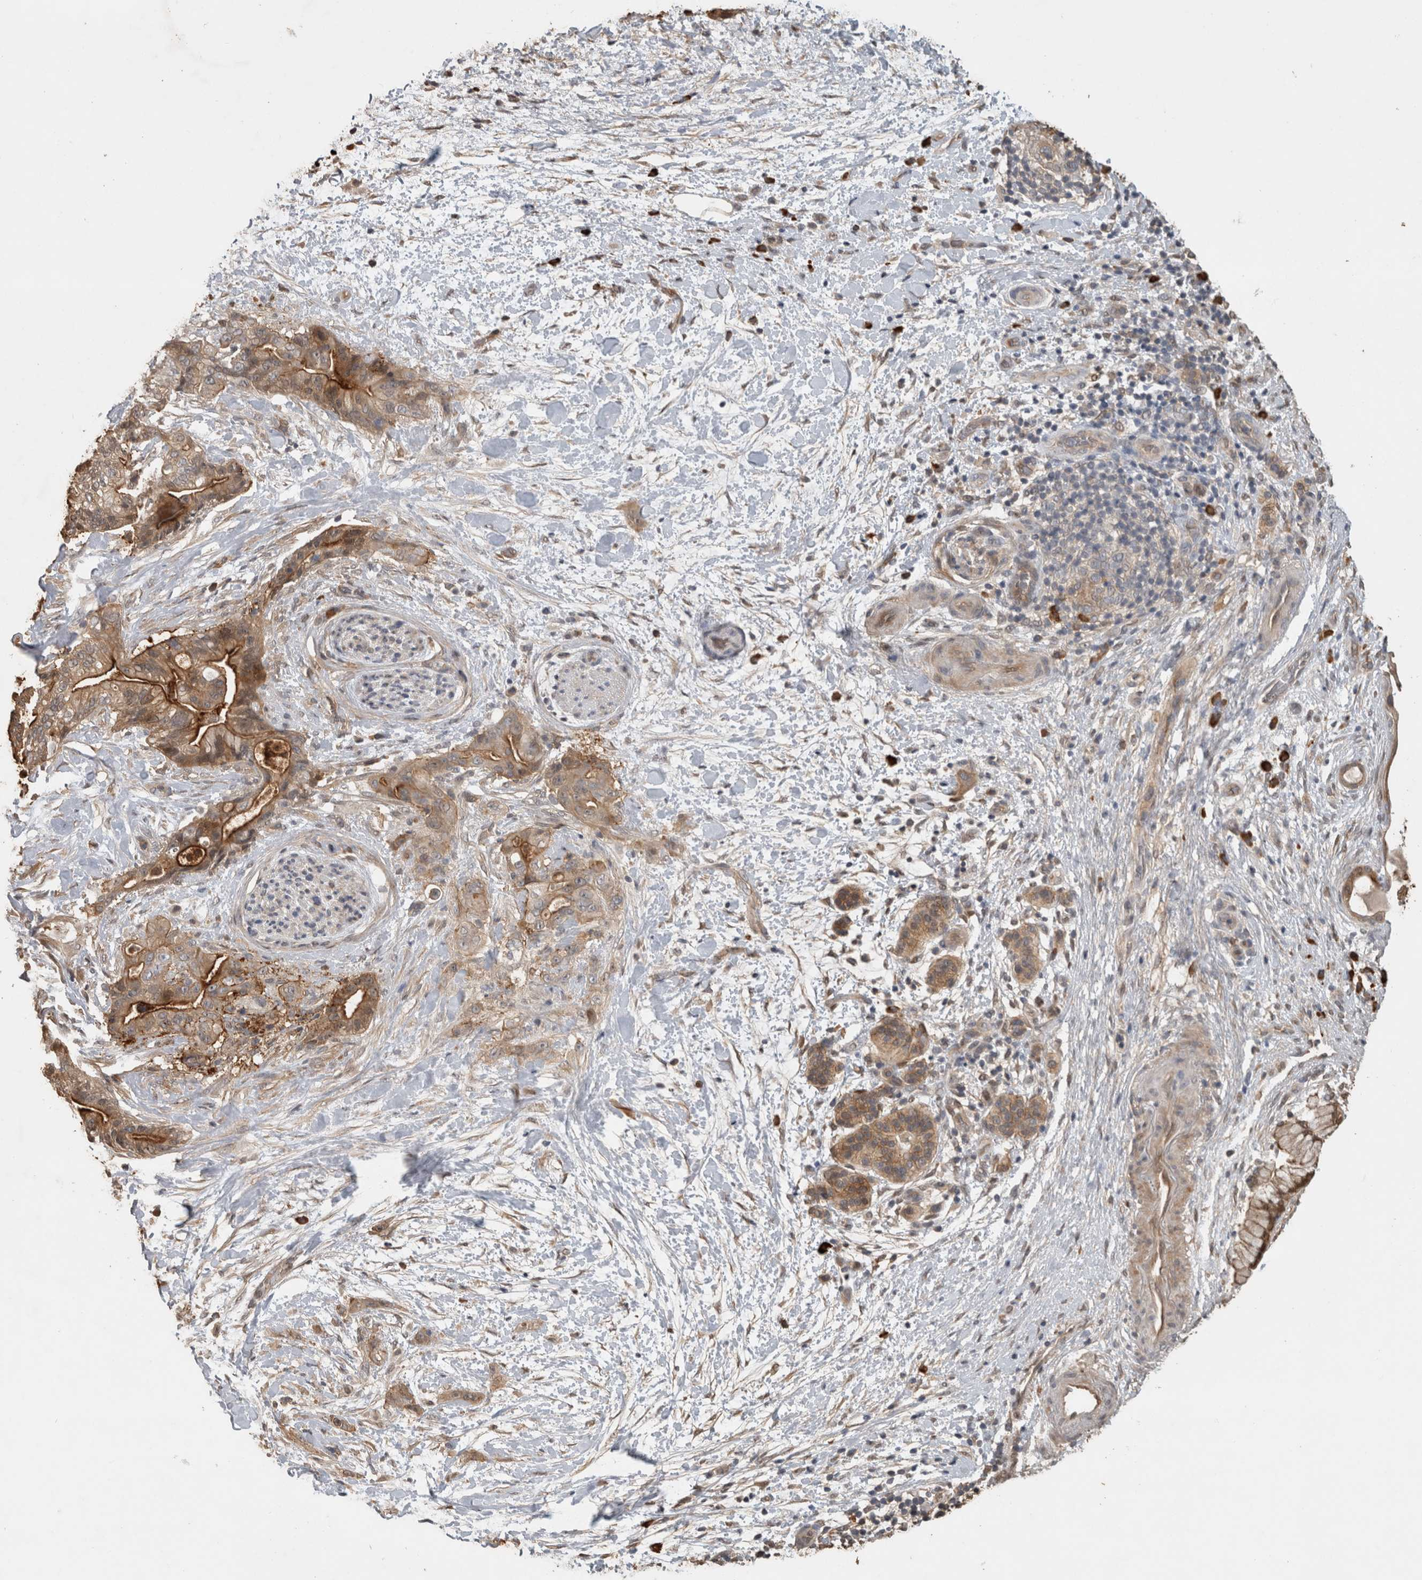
{"staining": {"intensity": "moderate", "quantity": ">75%", "location": "cytoplasmic/membranous"}, "tissue": "pancreatic cancer", "cell_type": "Tumor cells", "image_type": "cancer", "snomed": [{"axis": "morphology", "description": "Adenocarcinoma, NOS"}, {"axis": "topography", "description": "Pancreas"}], "caption": "Immunohistochemical staining of adenocarcinoma (pancreatic) reveals medium levels of moderate cytoplasmic/membranous protein positivity in about >75% of tumor cells.", "gene": "RHPN1", "patient": {"sex": "male", "age": 59}}